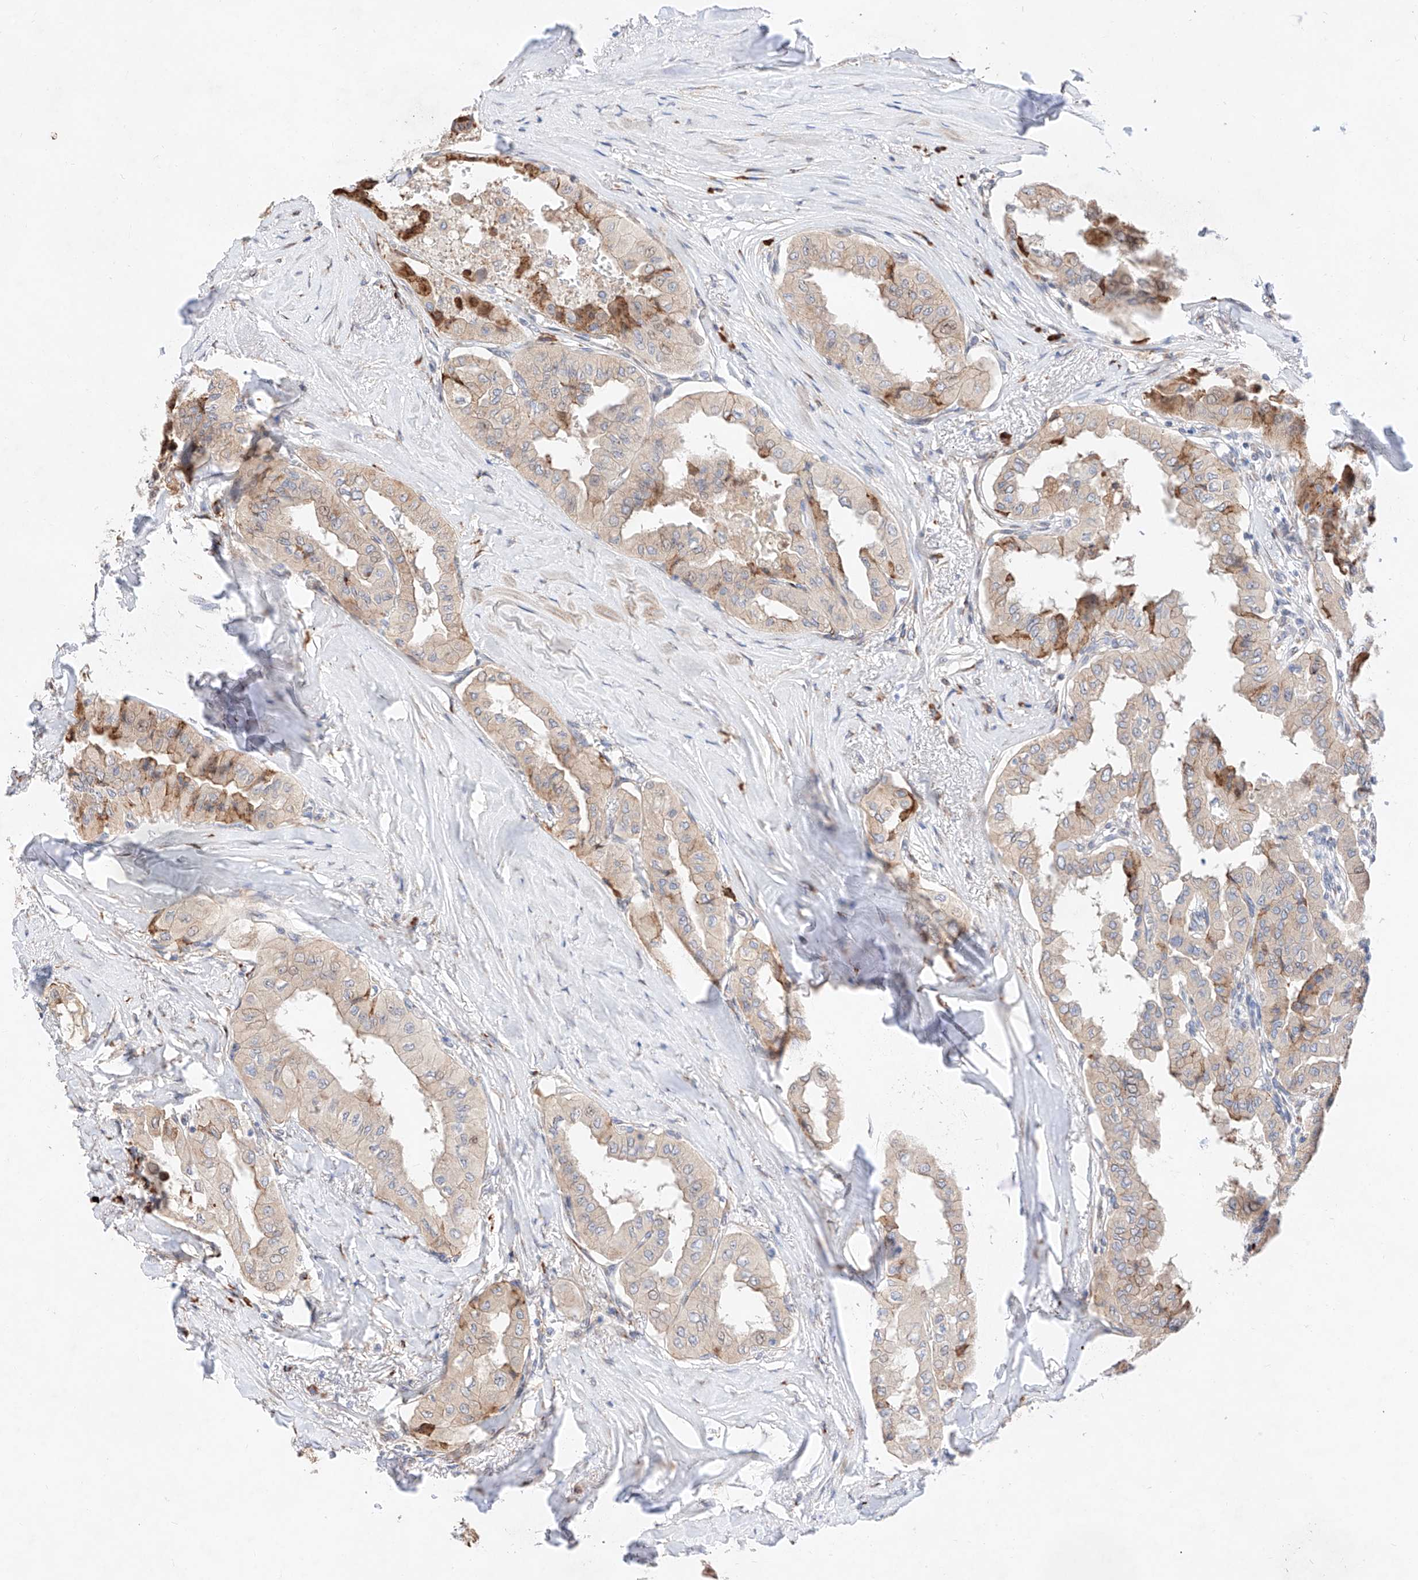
{"staining": {"intensity": "moderate", "quantity": "<25%", "location": "cytoplasmic/membranous"}, "tissue": "thyroid cancer", "cell_type": "Tumor cells", "image_type": "cancer", "snomed": [{"axis": "morphology", "description": "Papillary adenocarcinoma, NOS"}, {"axis": "topography", "description": "Thyroid gland"}], "caption": "Thyroid cancer stained with a brown dye demonstrates moderate cytoplasmic/membranous positive expression in approximately <25% of tumor cells.", "gene": "ATP9B", "patient": {"sex": "female", "age": 59}}